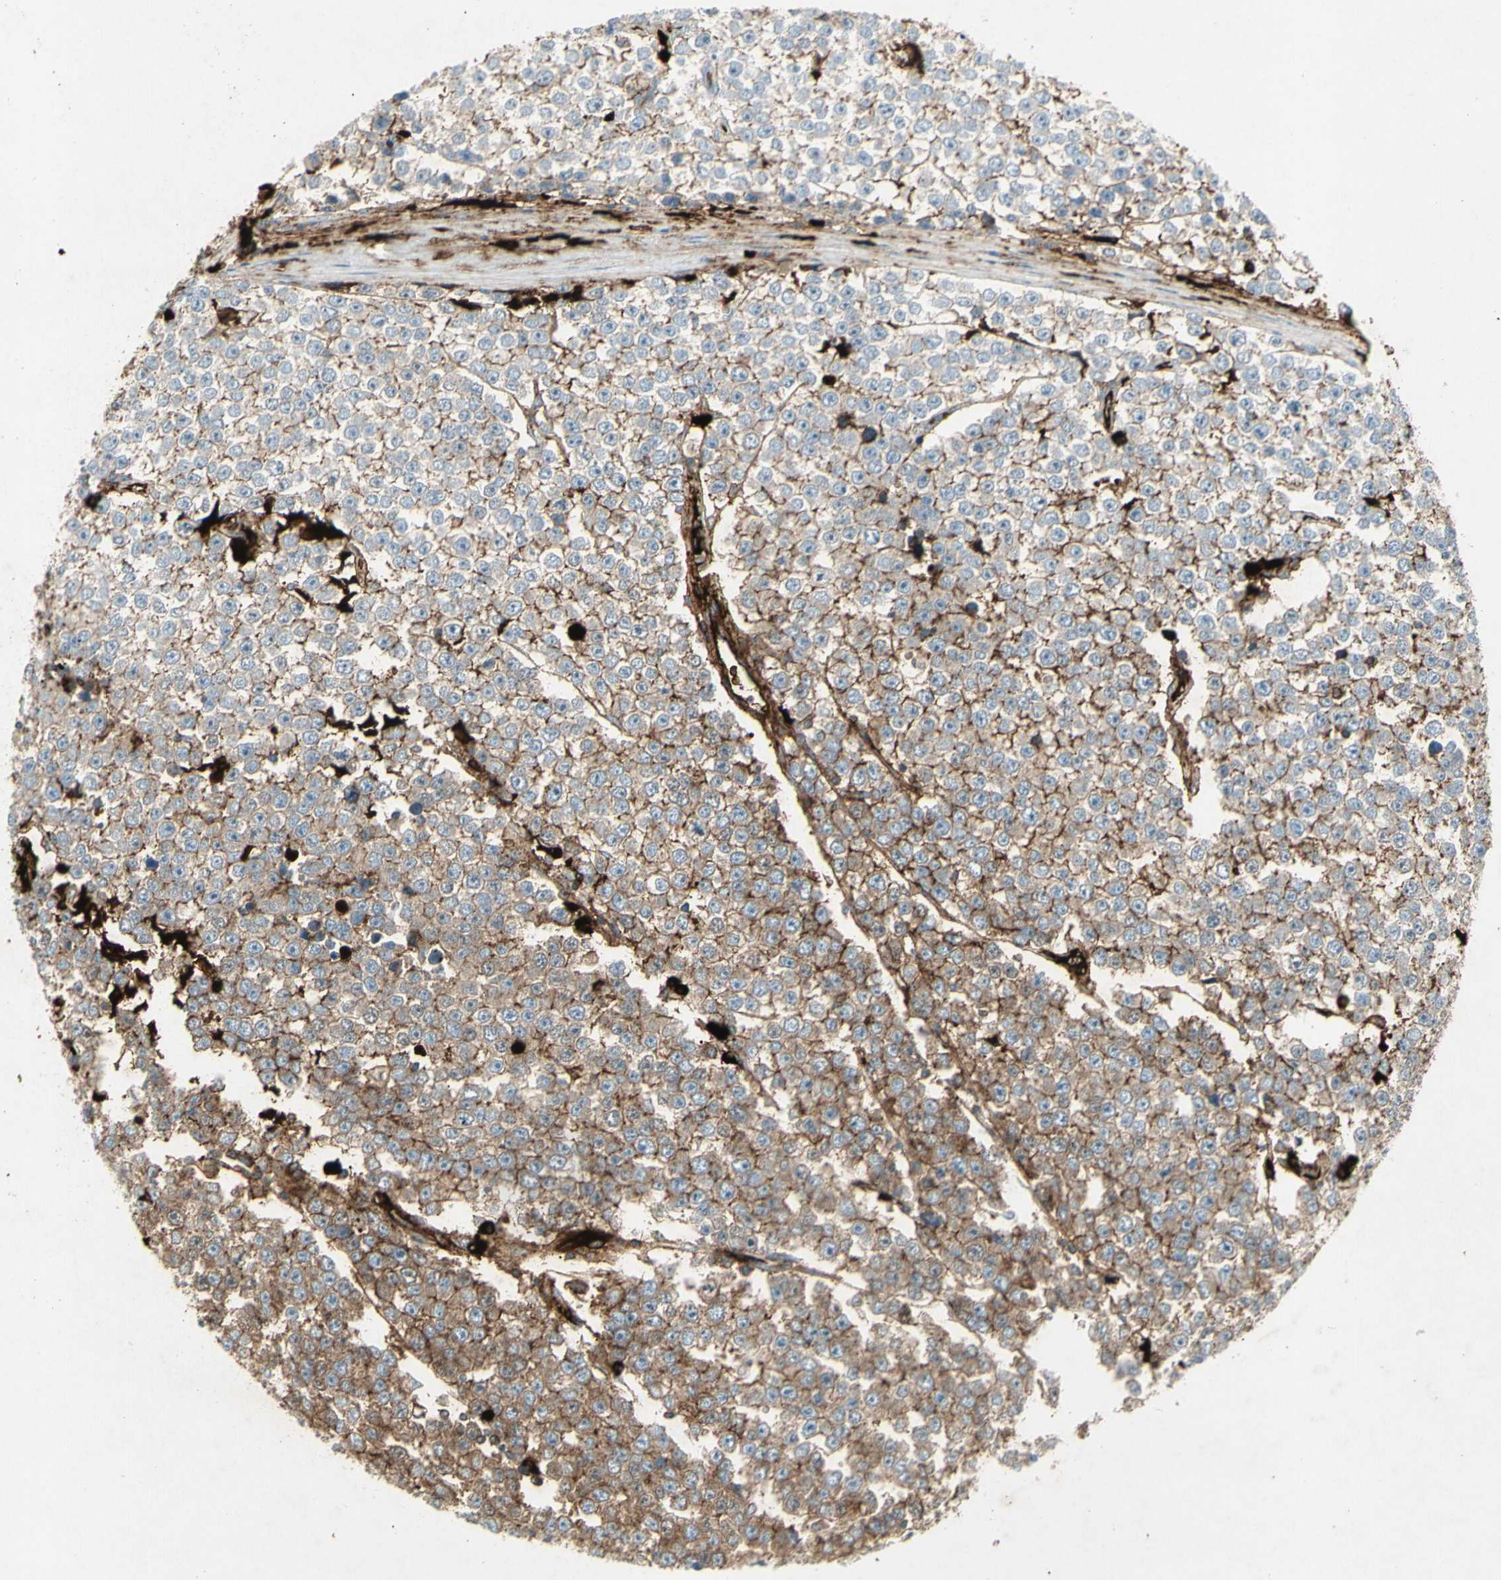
{"staining": {"intensity": "strong", "quantity": "25%-75%", "location": "cytoplasmic/membranous"}, "tissue": "testis cancer", "cell_type": "Tumor cells", "image_type": "cancer", "snomed": [{"axis": "morphology", "description": "Seminoma, NOS"}, {"axis": "morphology", "description": "Carcinoma, Embryonal, NOS"}, {"axis": "topography", "description": "Testis"}], "caption": "The image exhibits a brown stain indicating the presence of a protein in the cytoplasmic/membranous of tumor cells in testis embryonal carcinoma.", "gene": "IGHM", "patient": {"sex": "male", "age": 52}}